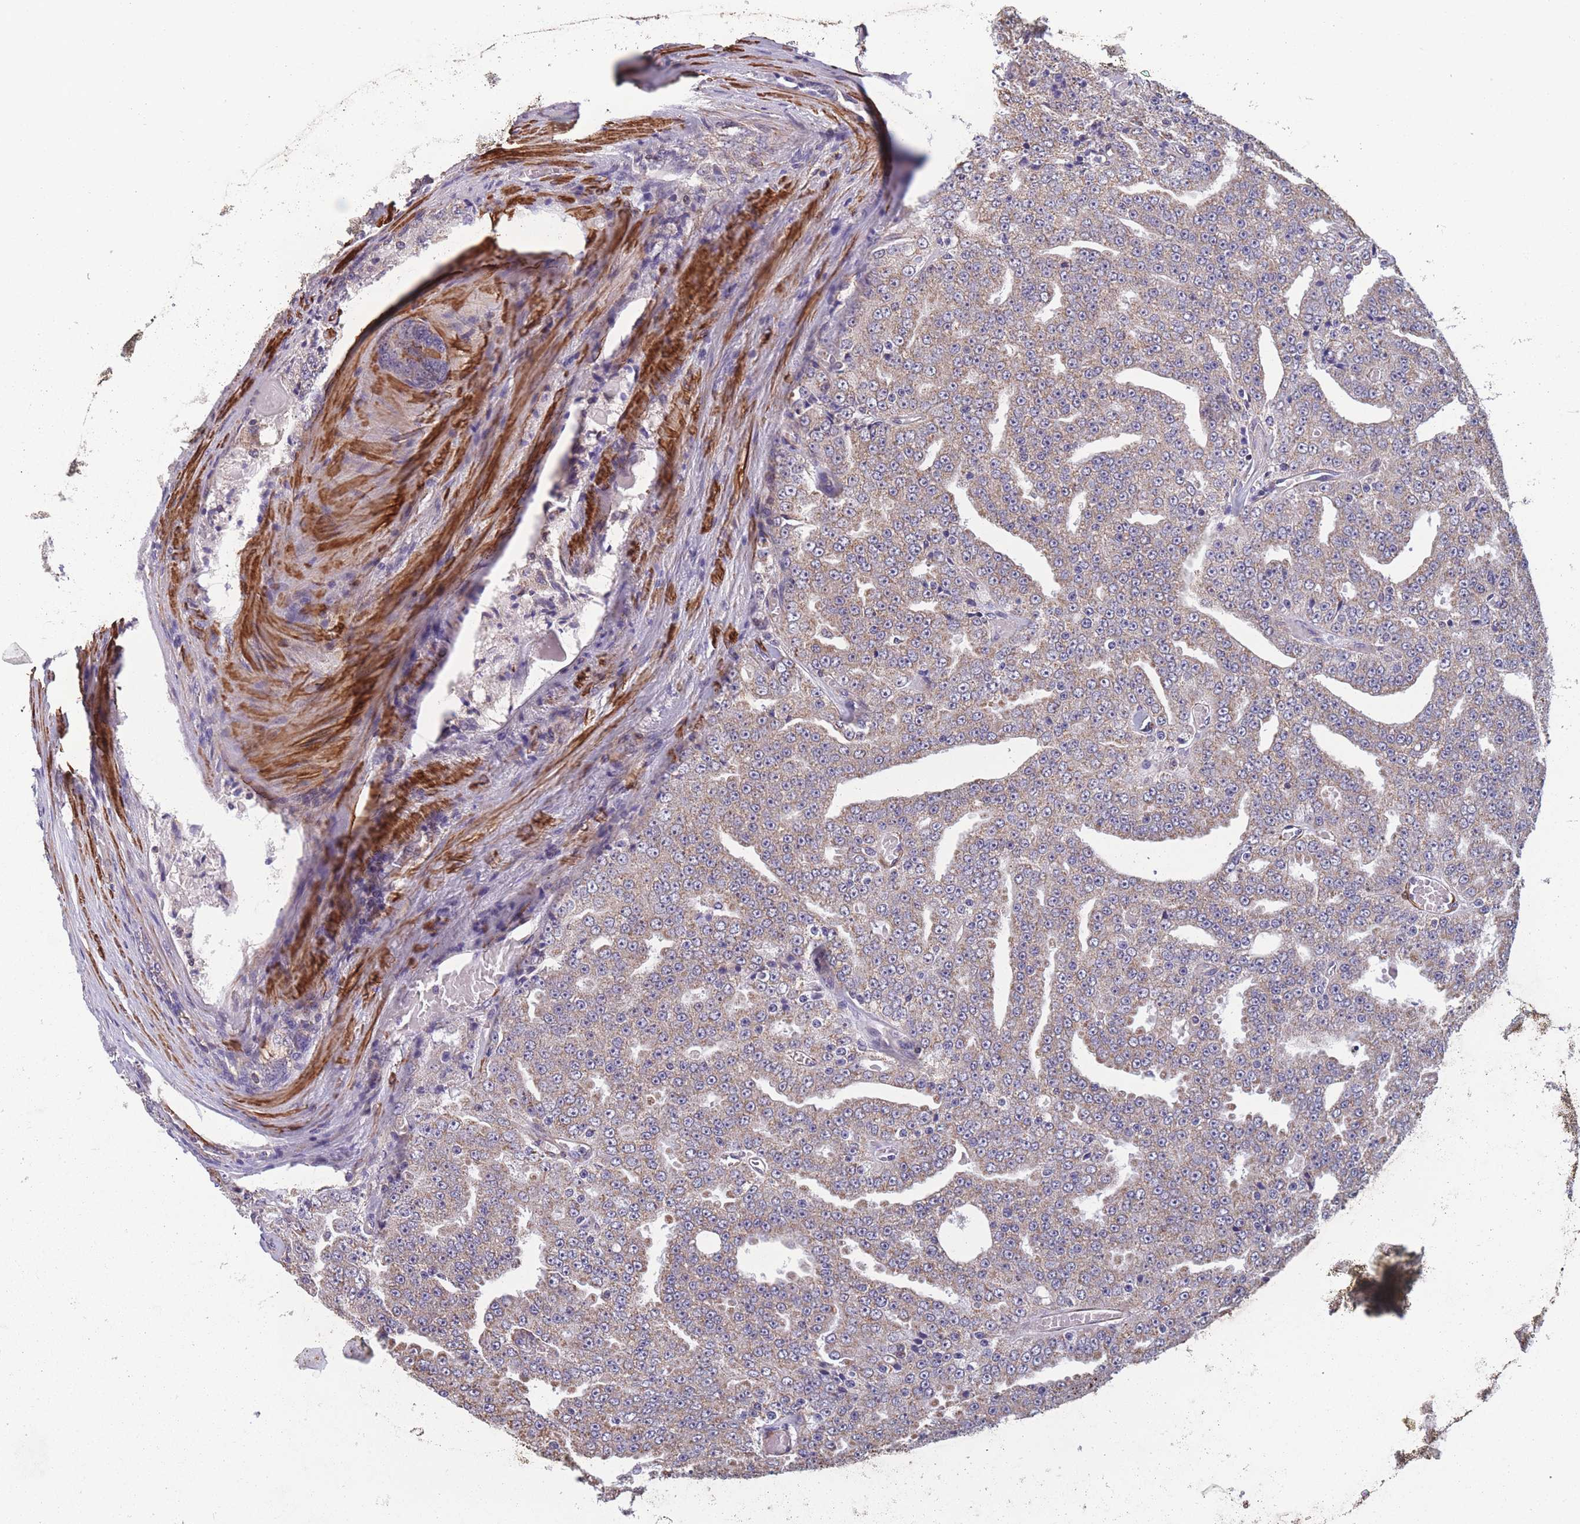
{"staining": {"intensity": "weak", "quantity": "25%-75%", "location": "cytoplasmic/membranous"}, "tissue": "prostate cancer", "cell_type": "Tumor cells", "image_type": "cancer", "snomed": [{"axis": "morphology", "description": "Adenocarcinoma, High grade"}, {"axis": "topography", "description": "Prostate"}], "caption": "Prostate cancer (adenocarcinoma (high-grade)) stained with a brown dye displays weak cytoplasmic/membranous positive positivity in about 25%-75% of tumor cells.", "gene": "TOMM40L", "patient": {"sex": "male", "age": 63}}